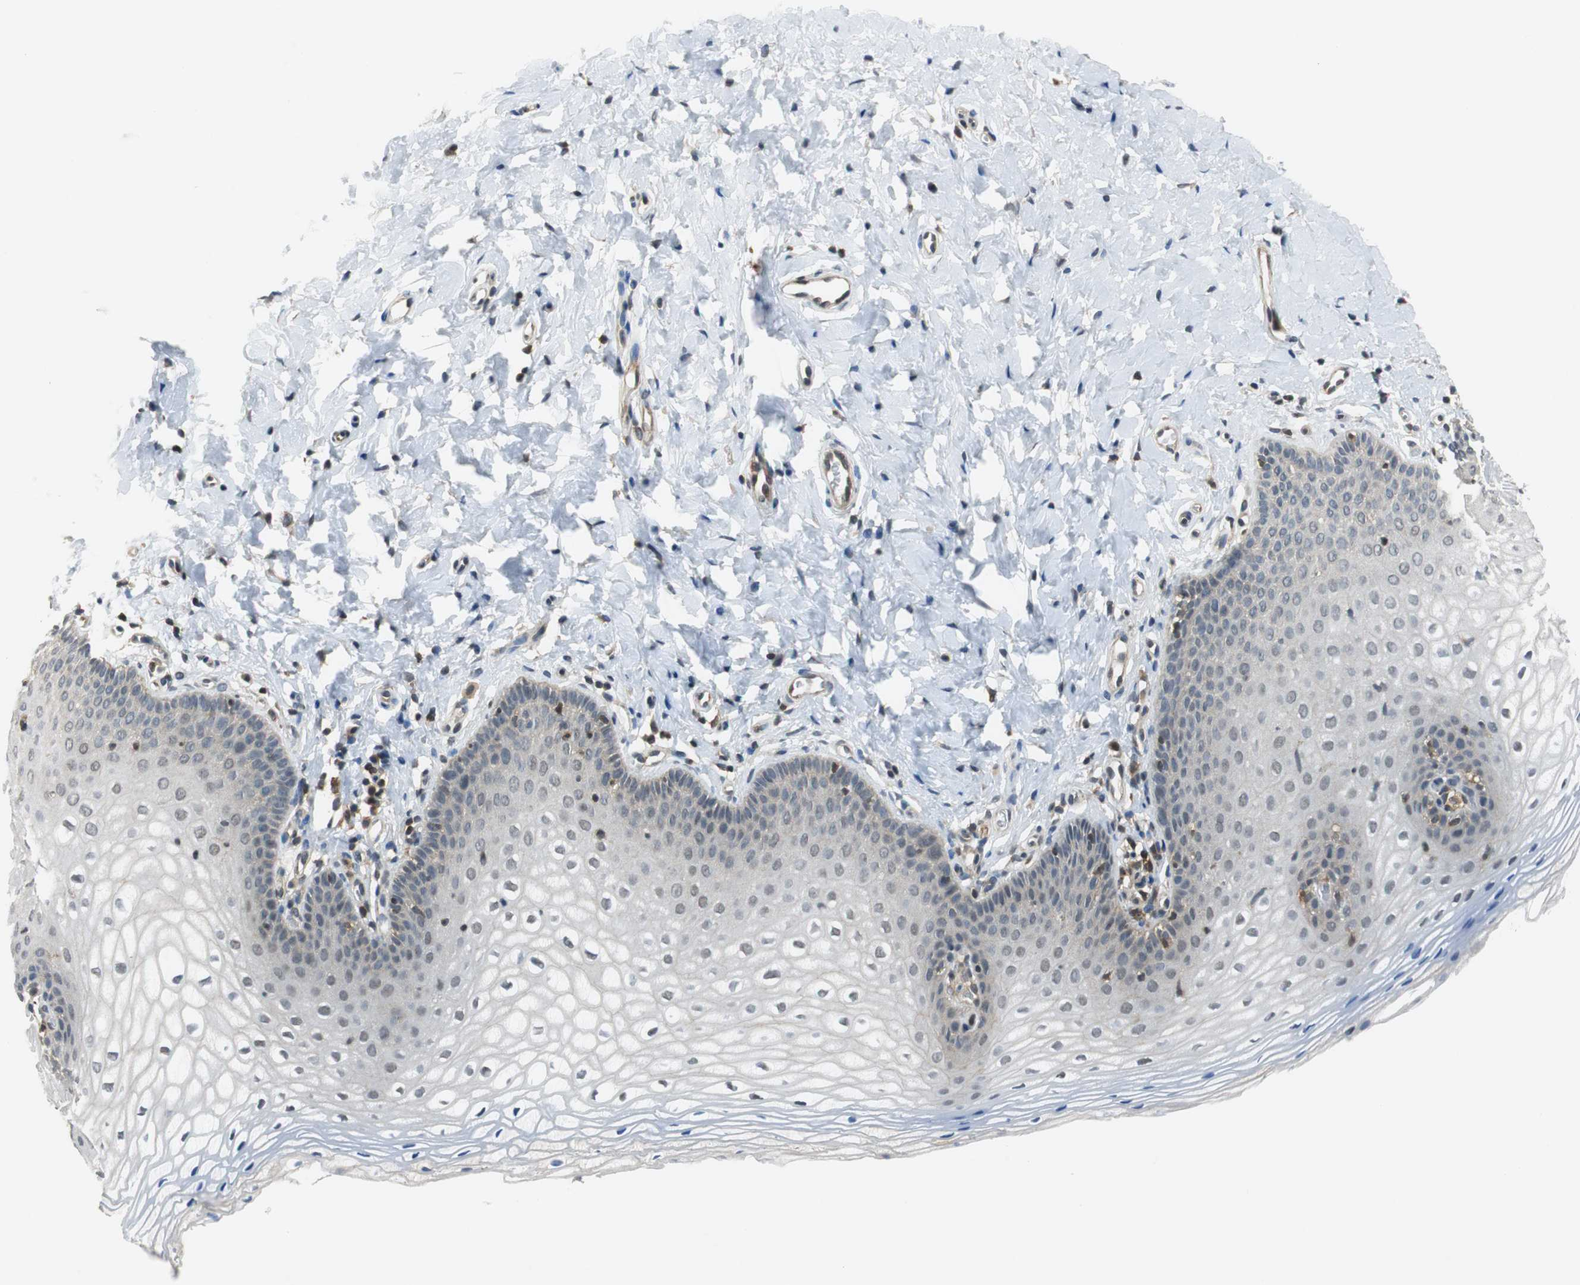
{"staining": {"intensity": "weak", "quantity": "<25%", "location": "cytoplasmic/membranous,nuclear"}, "tissue": "vagina", "cell_type": "Squamous epithelial cells", "image_type": "normal", "snomed": [{"axis": "morphology", "description": "Normal tissue, NOS"}, {"axis": "topography", "description": "Vagina"}], "caption": "Image shows no protein positivity in squamous epithelial cells of benign vagina. Brightfield microscopy of IHC stained with DAB (brown) and hematoxylin (blue), captured at high magnification.", "gene": "ARPC3", "patient": {"sex": "female", "age": 55}}